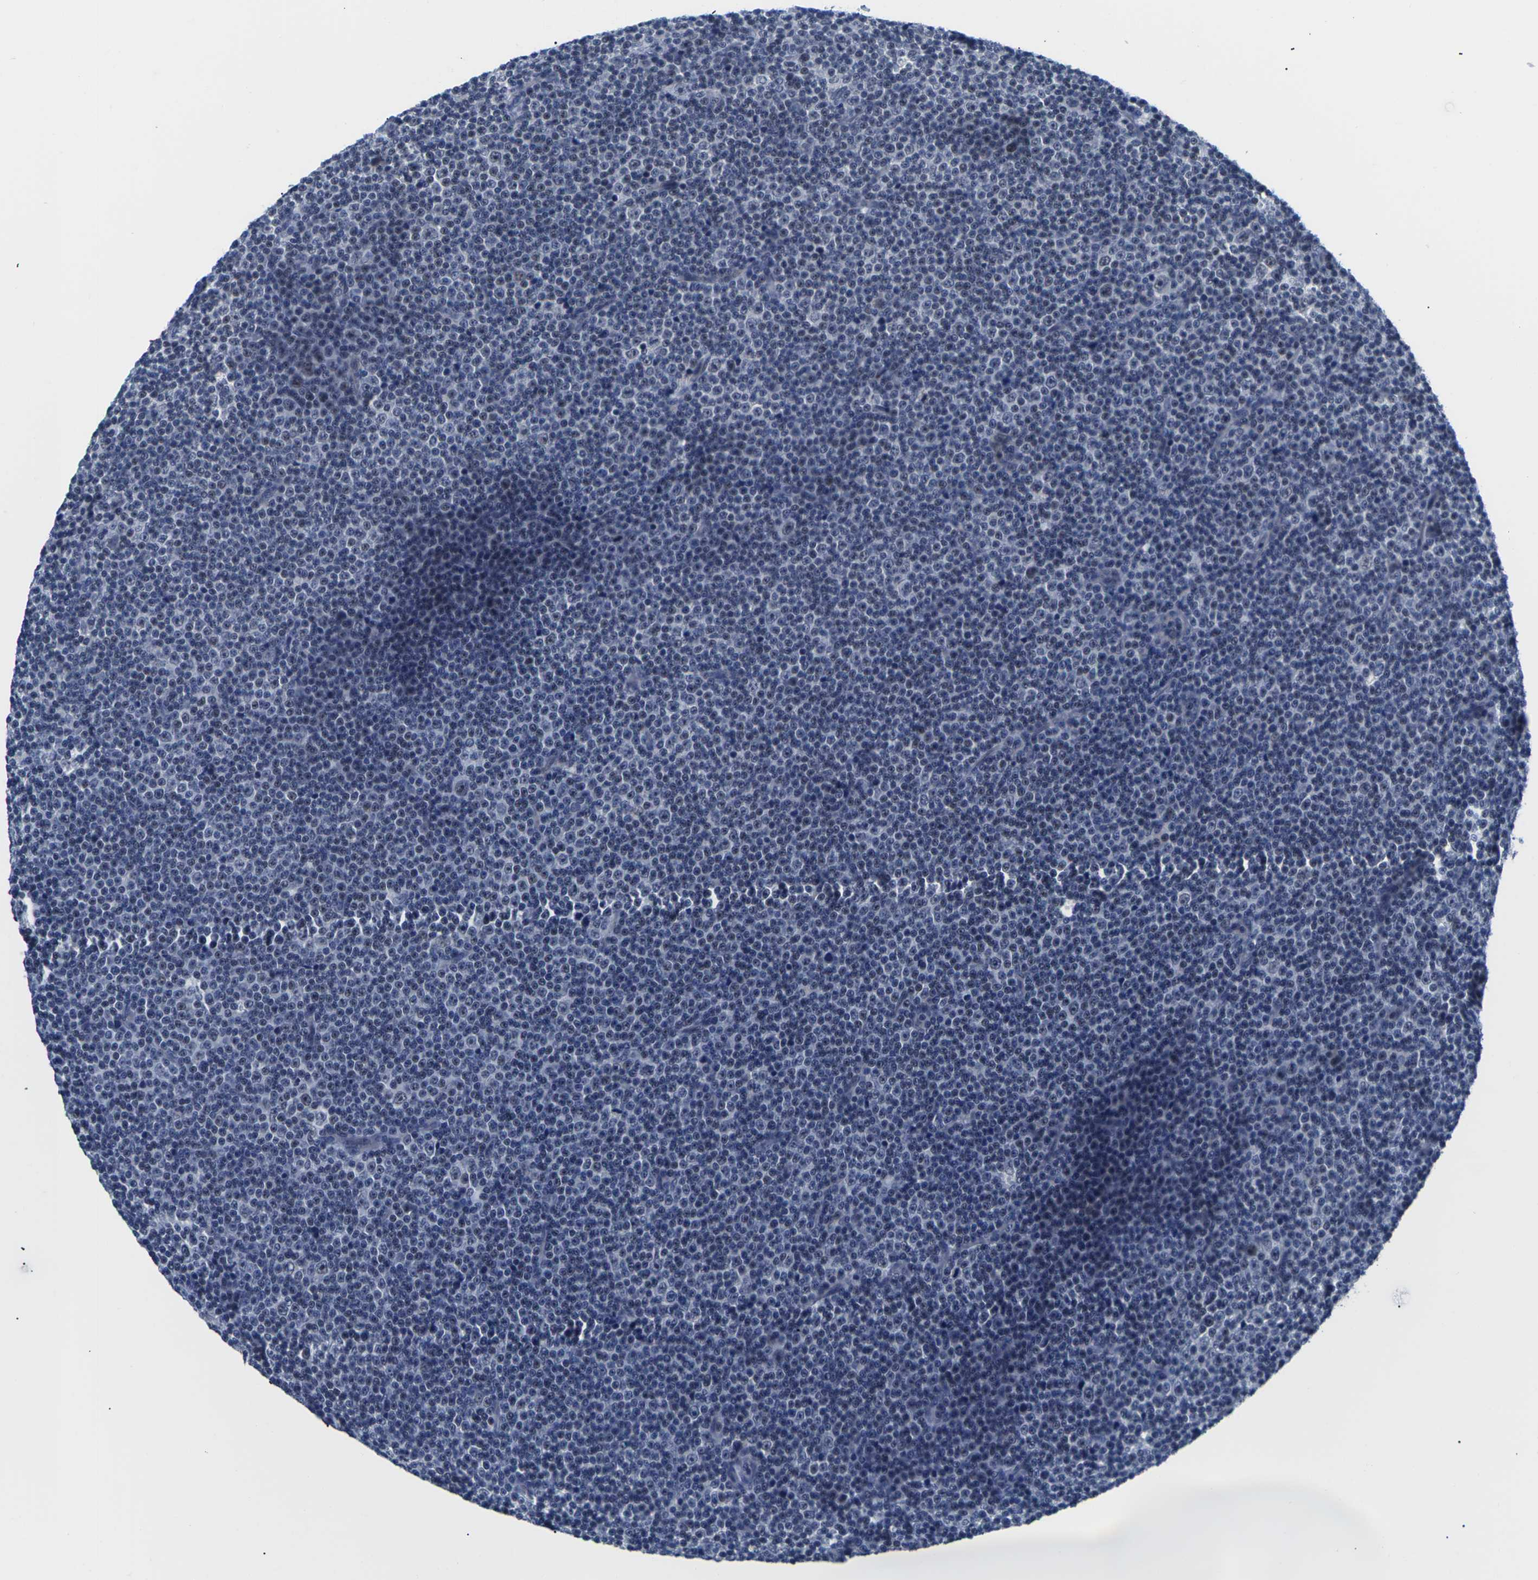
{"staining": {"intensity": "negative", "quantity": "none", "location": "none"}, "tissue": "lymphoma", "cell_type": "Tumor cells", "image_type": "cancer", "snomed": [{"axis": "morphology", "description": "Malignant lymphoma, non-Hodgkin's type, Low grade"}, {"axis": "topography", "description": "Lymph node"}], "caption": "Image shows no significant protein staining in tumor cells of lymphoma.", "gene": "ST6GAL2", "patient": {"sex": "female", "age": 67}}